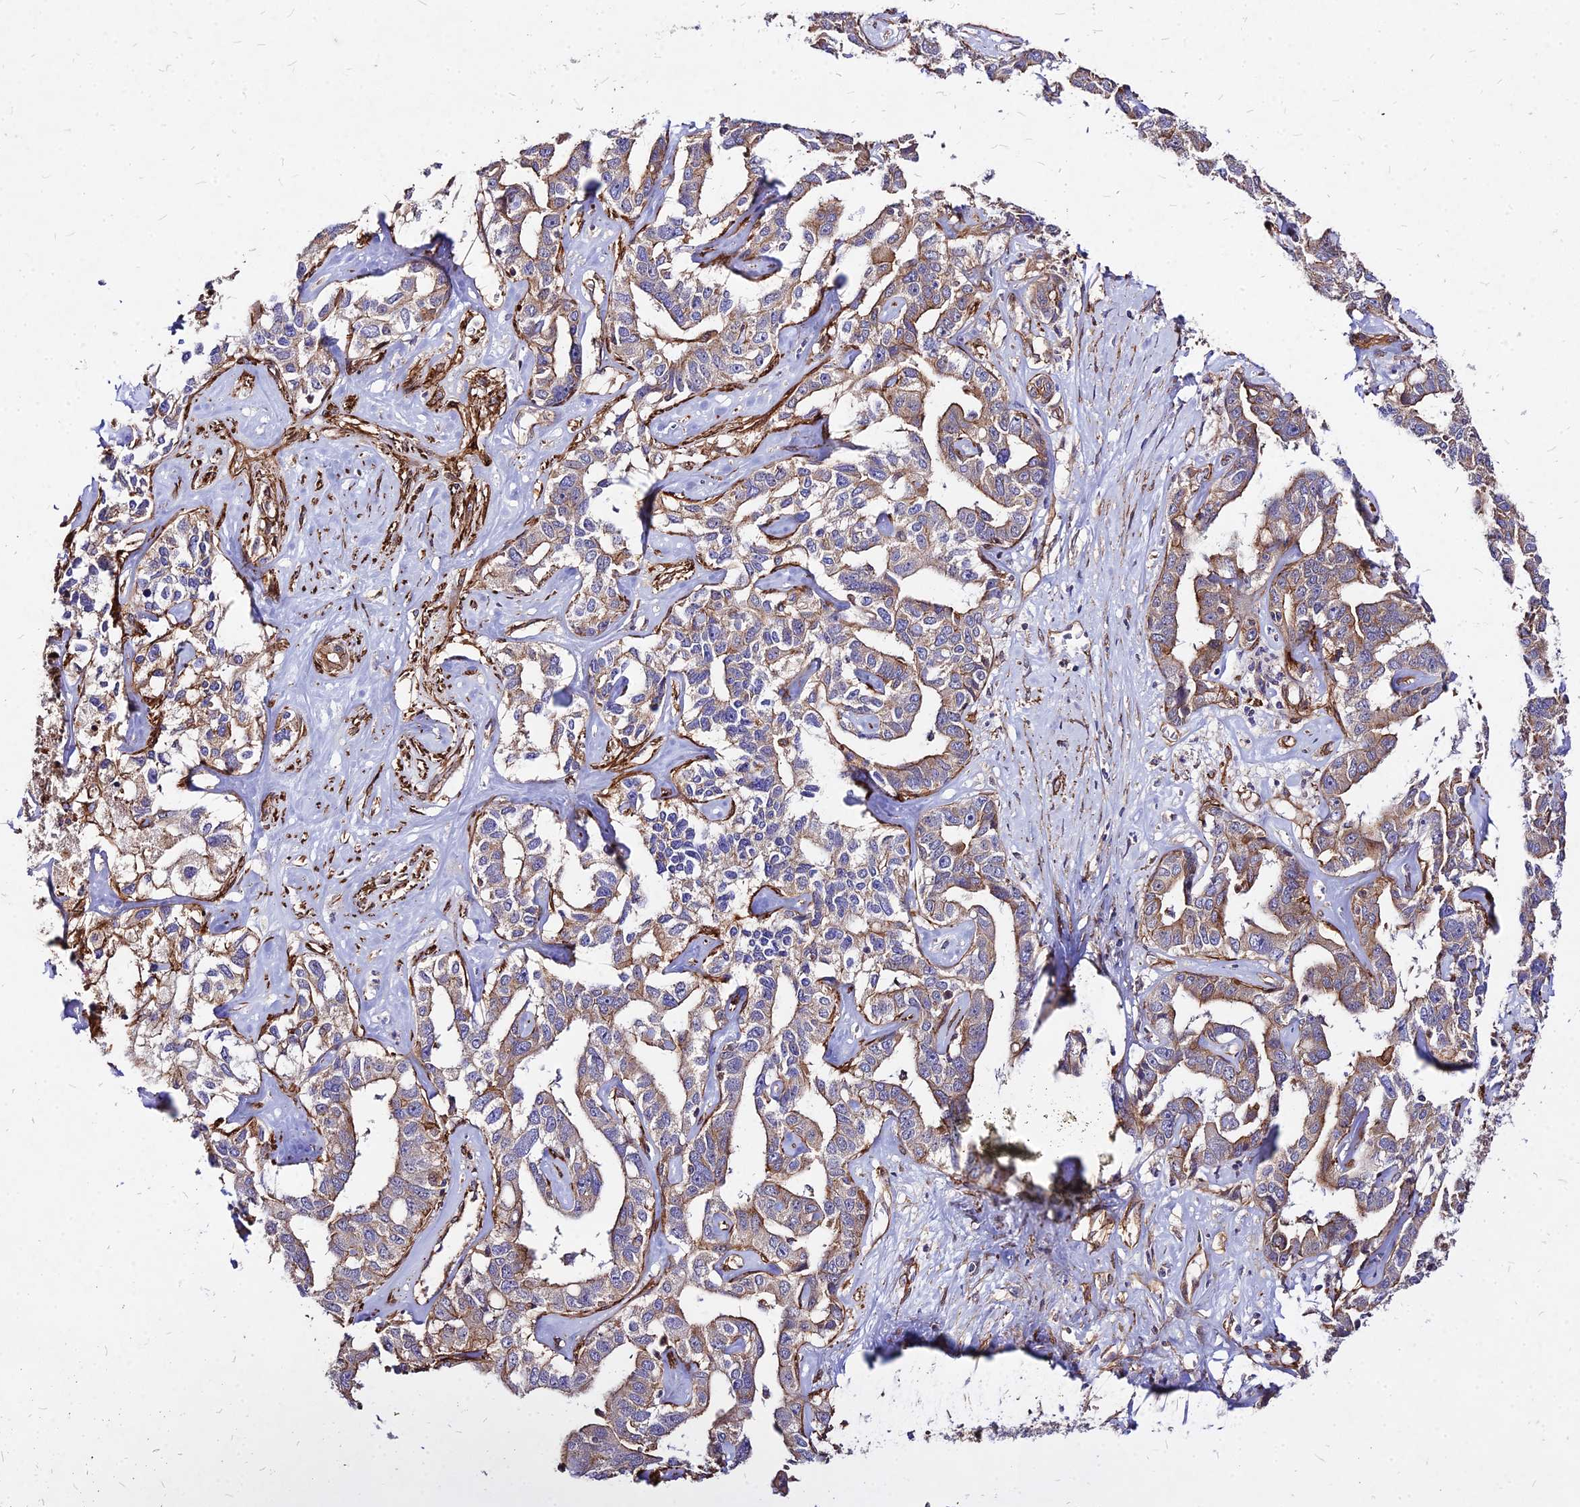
{"staining": {"intensity": "weak", "quantity": "25%-75%", "location": "cytoplasmic/membranous"}, "tissue": "liver cancer", "cell_type": "Tumor cells", "image_type": "cancer", "snomed": [{"axis": "morphology", "description": "Cholangiocarcinoma"}, {"axis": "topography", "description": "Liver"}], "caption": "Immunohistochemical staining of liver cholangiocarcinoma displays low levels of weak cytoplasmic/membranous staining in approximately 25%-75% of tumor cells.", "gene": "EFCC1", "patient": {"sex": "male", "age": 59}}